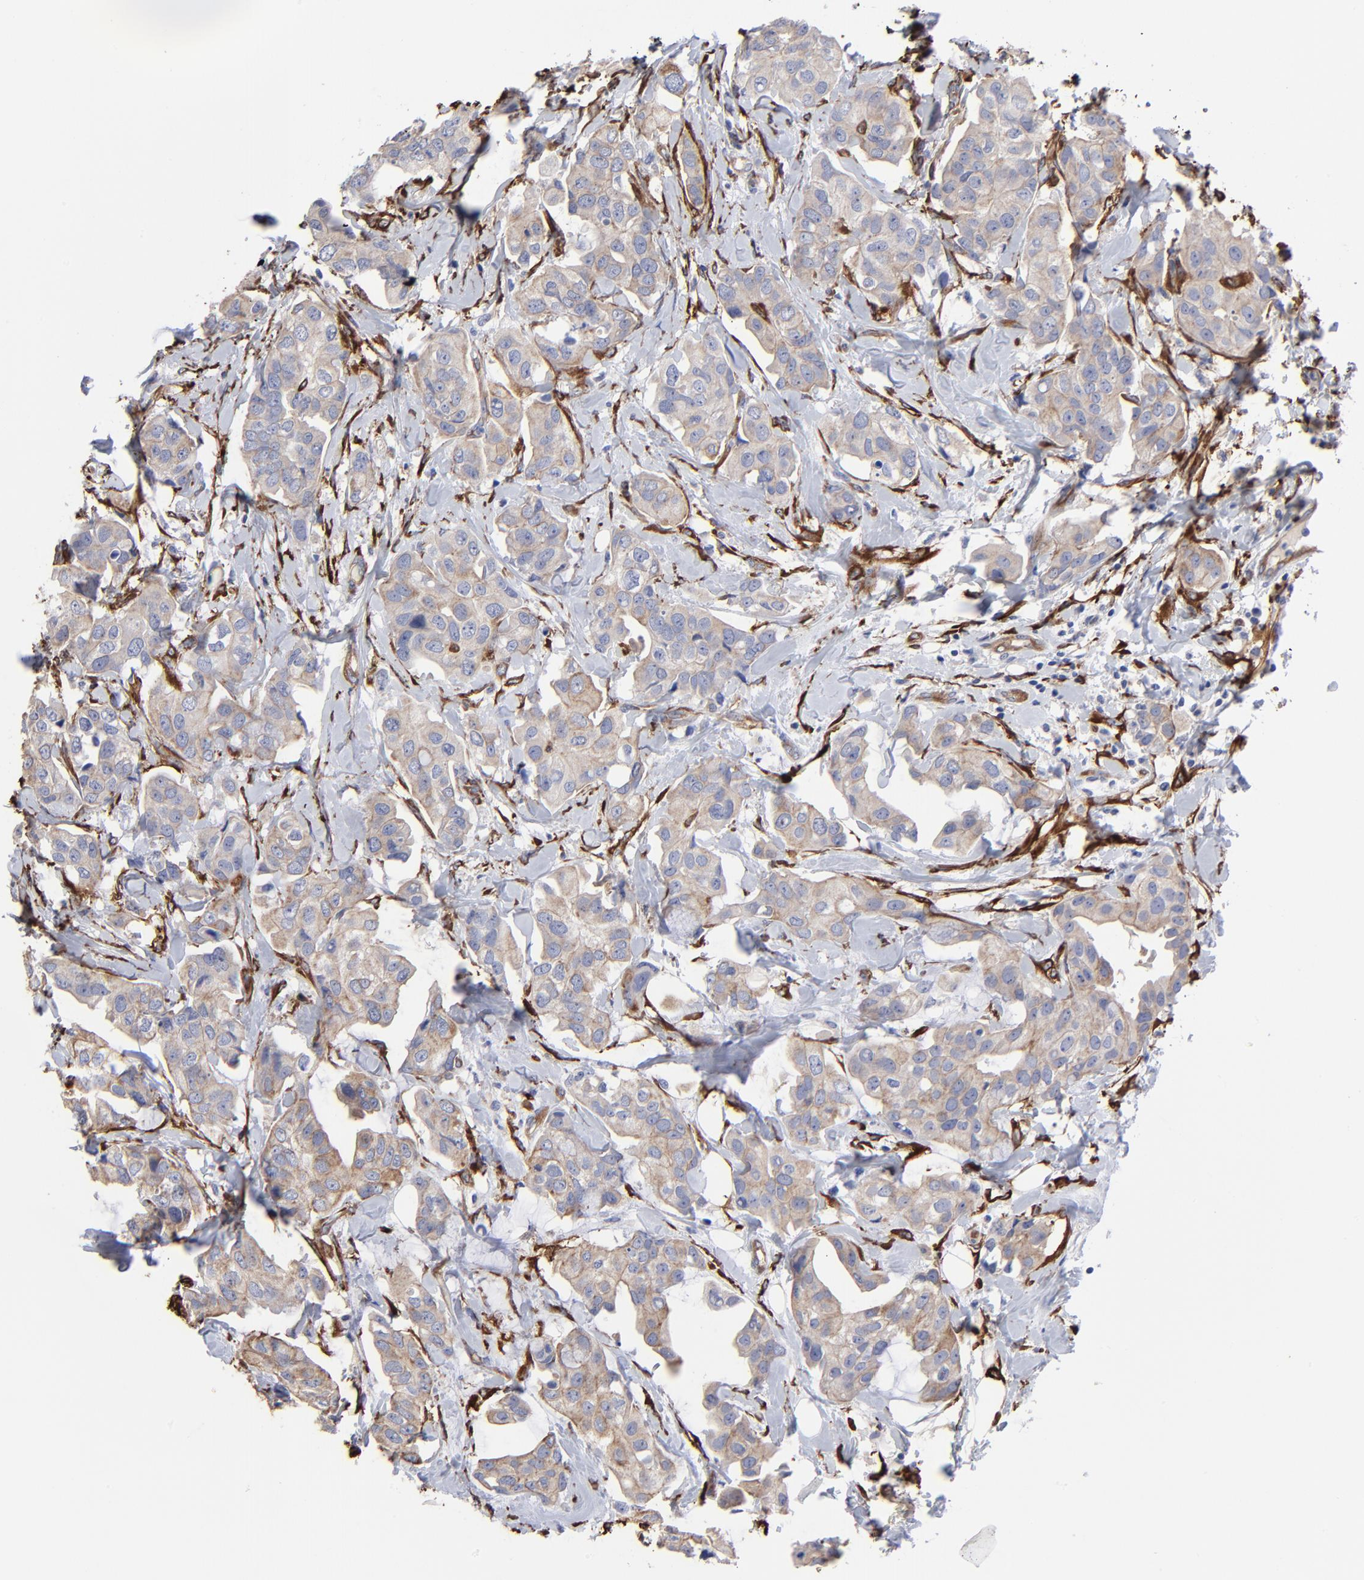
{"staining": {"intensity": "weak", "quantity": "25%-75%", "location": "cytoplasmic/membranous"}, "tissue": "breast cancer", "cell_type": "Tumor cells", "image_type": "cancer", "snomed": [{"axis": "morphology", "description": "Duct carcinoma"}, {"axis": "topography", "description": "Breast"}], "caption": "This is a micrograph of IHC staining of breast cancer, which shows weak positivity in the cytoplasmic/membranous of tumor cells.", "gene": "CILP", "patient": {"sex": "female", "age": 40}}